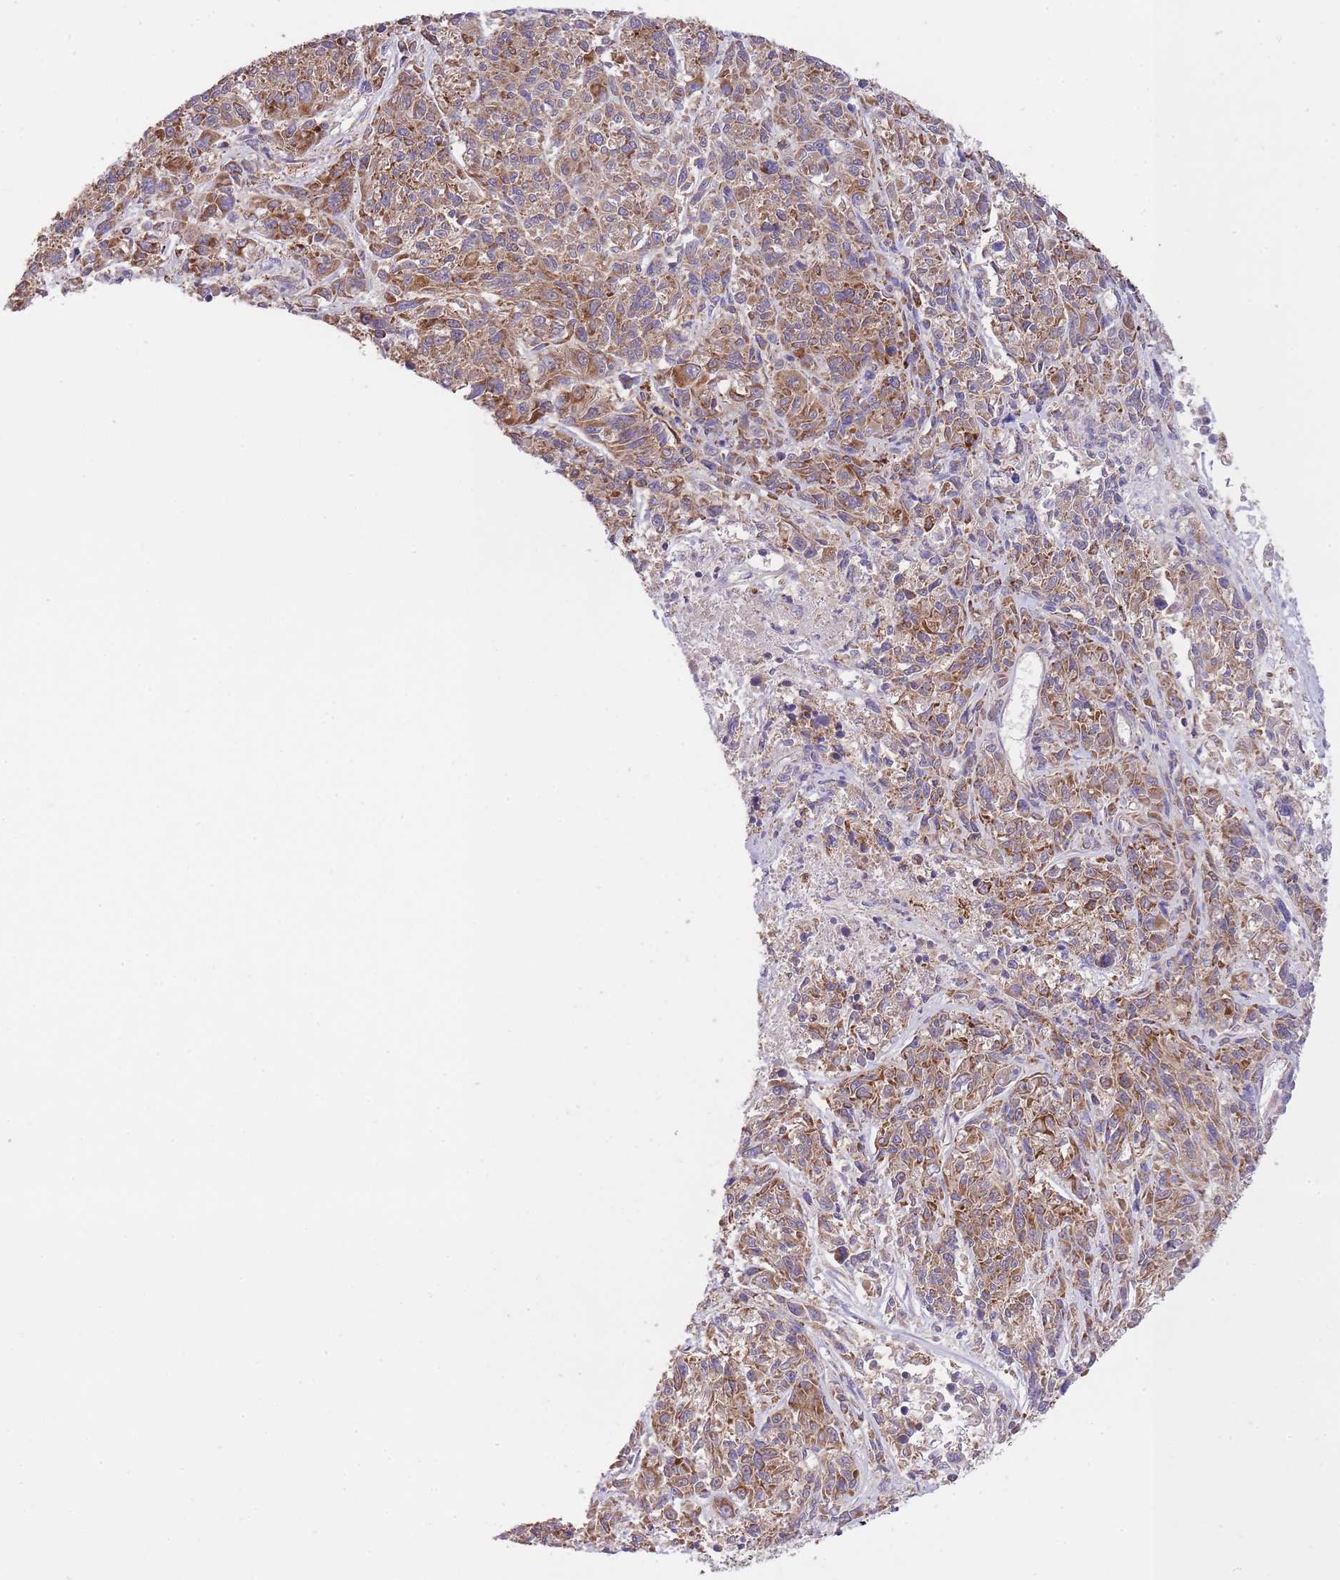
{"staining": {"intensity": "moderate", "quantity": ">75%", "location": "cytoplasmic/membranous"}, "tissue": "melanoma", "cell_type": "Tumor cells", "image_type": "cancer", "snomed": [{"axis": "morphology", "description": "Malignant melanoma, NOS"}, {"axis": "topography", "description": "Skin"}], "caption": "Malignant melanoma tissue displays moderate cytoplasmic/membranous expression in approximately >75% of tumor cells", "gene": "ST3GAL3", "patient": {"sex": "male", "age": 53}}